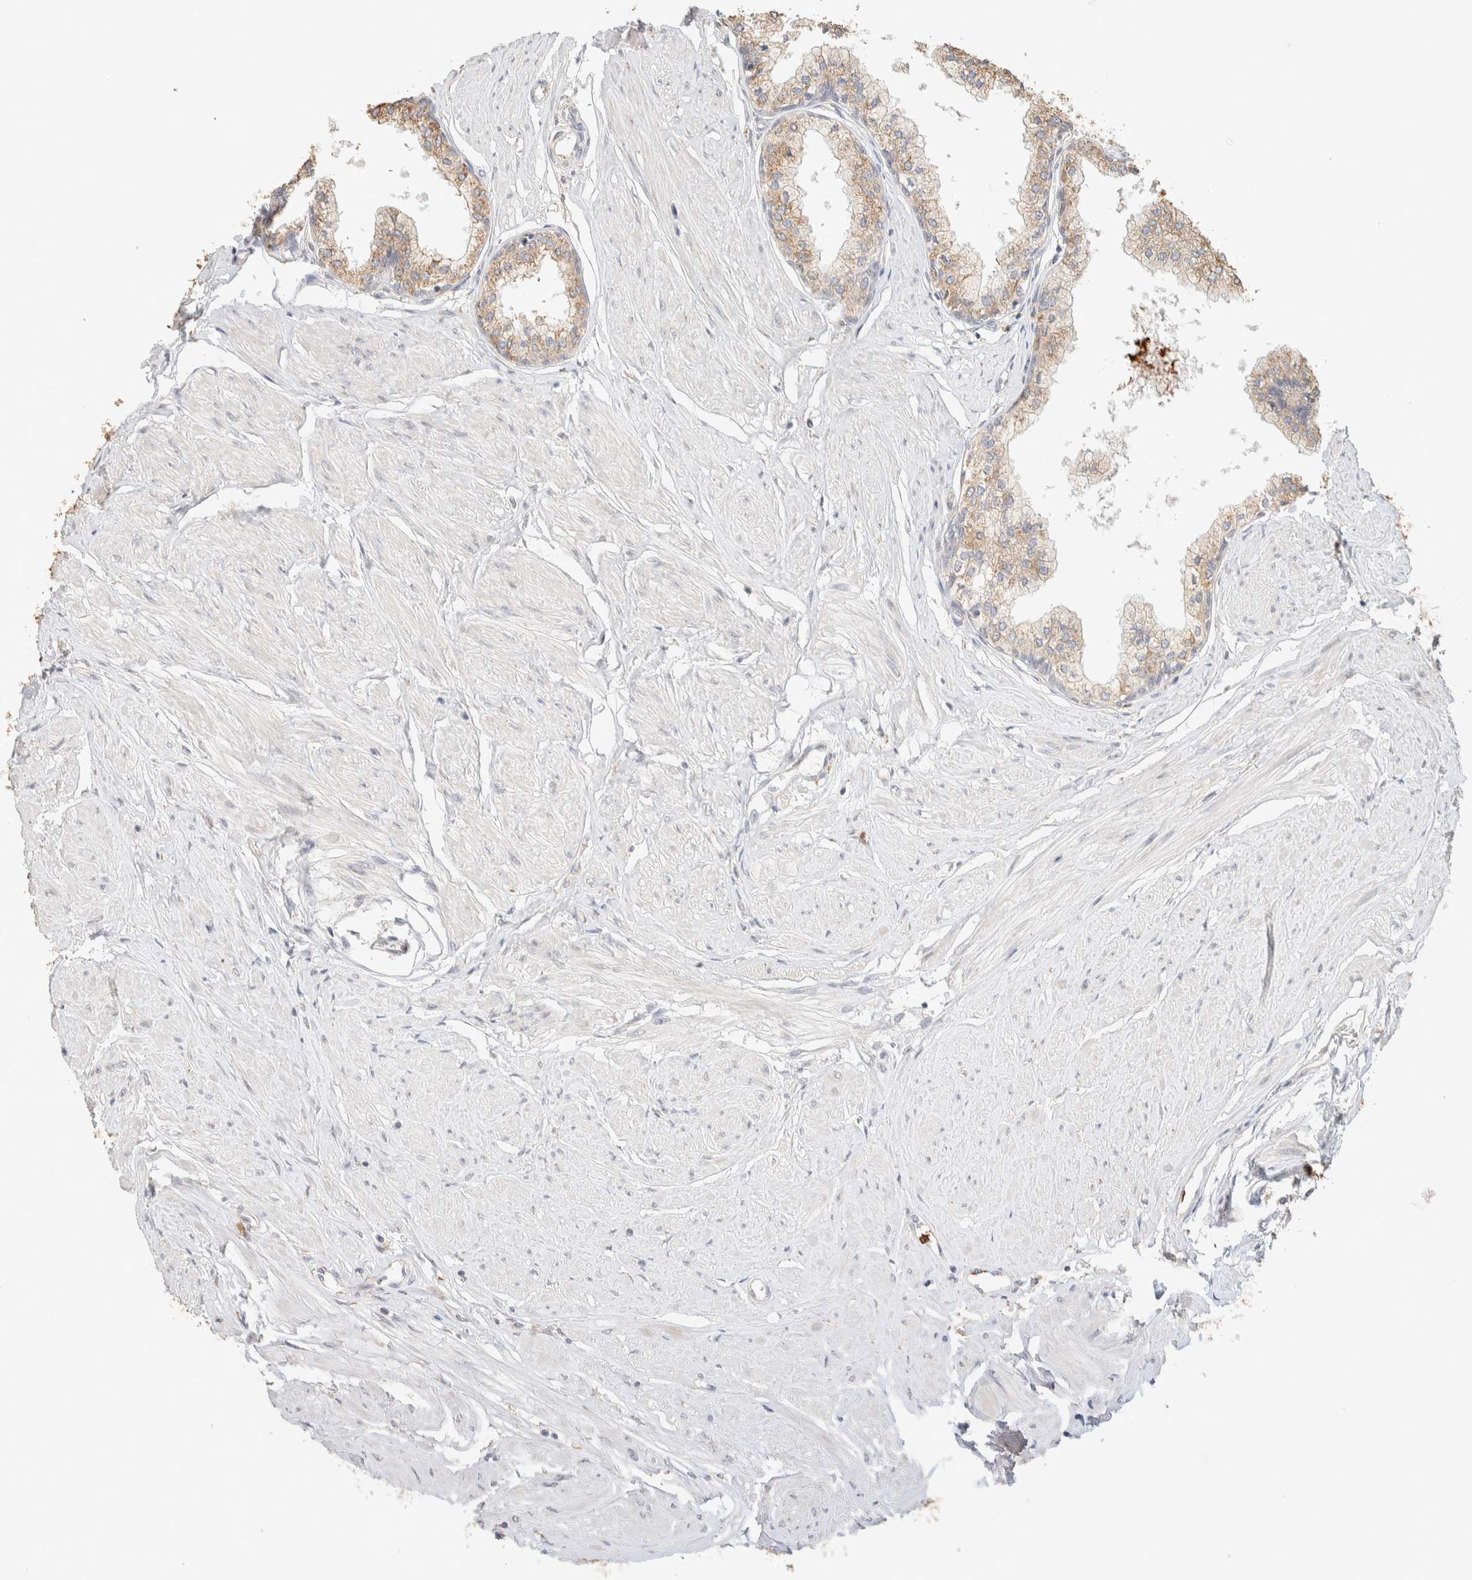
{"staining": {"intensity": "moderate", "quantity": ">75%", "location": "cytoplasmic/membranous"}, "tissue": "seminal vesicle", "cell_type": "Glandular cells", "image_type": "normal", "snomed": [{"axis": "morphology", "description": "Normal tissue, NOS"}, {"axis": "topography", "description": "Prostate"}, {"axis": "topography", "description": "Seminal veicle"}], "caption": "Moderate cytoplasmic/membranous protein positivity is identified in about >75% of glandular cells in seminal vesicle. (IHC, brightfield microscopy, high magnification).", "gene": "TTC3", "patient": {"sex": "male", "age": 60}}